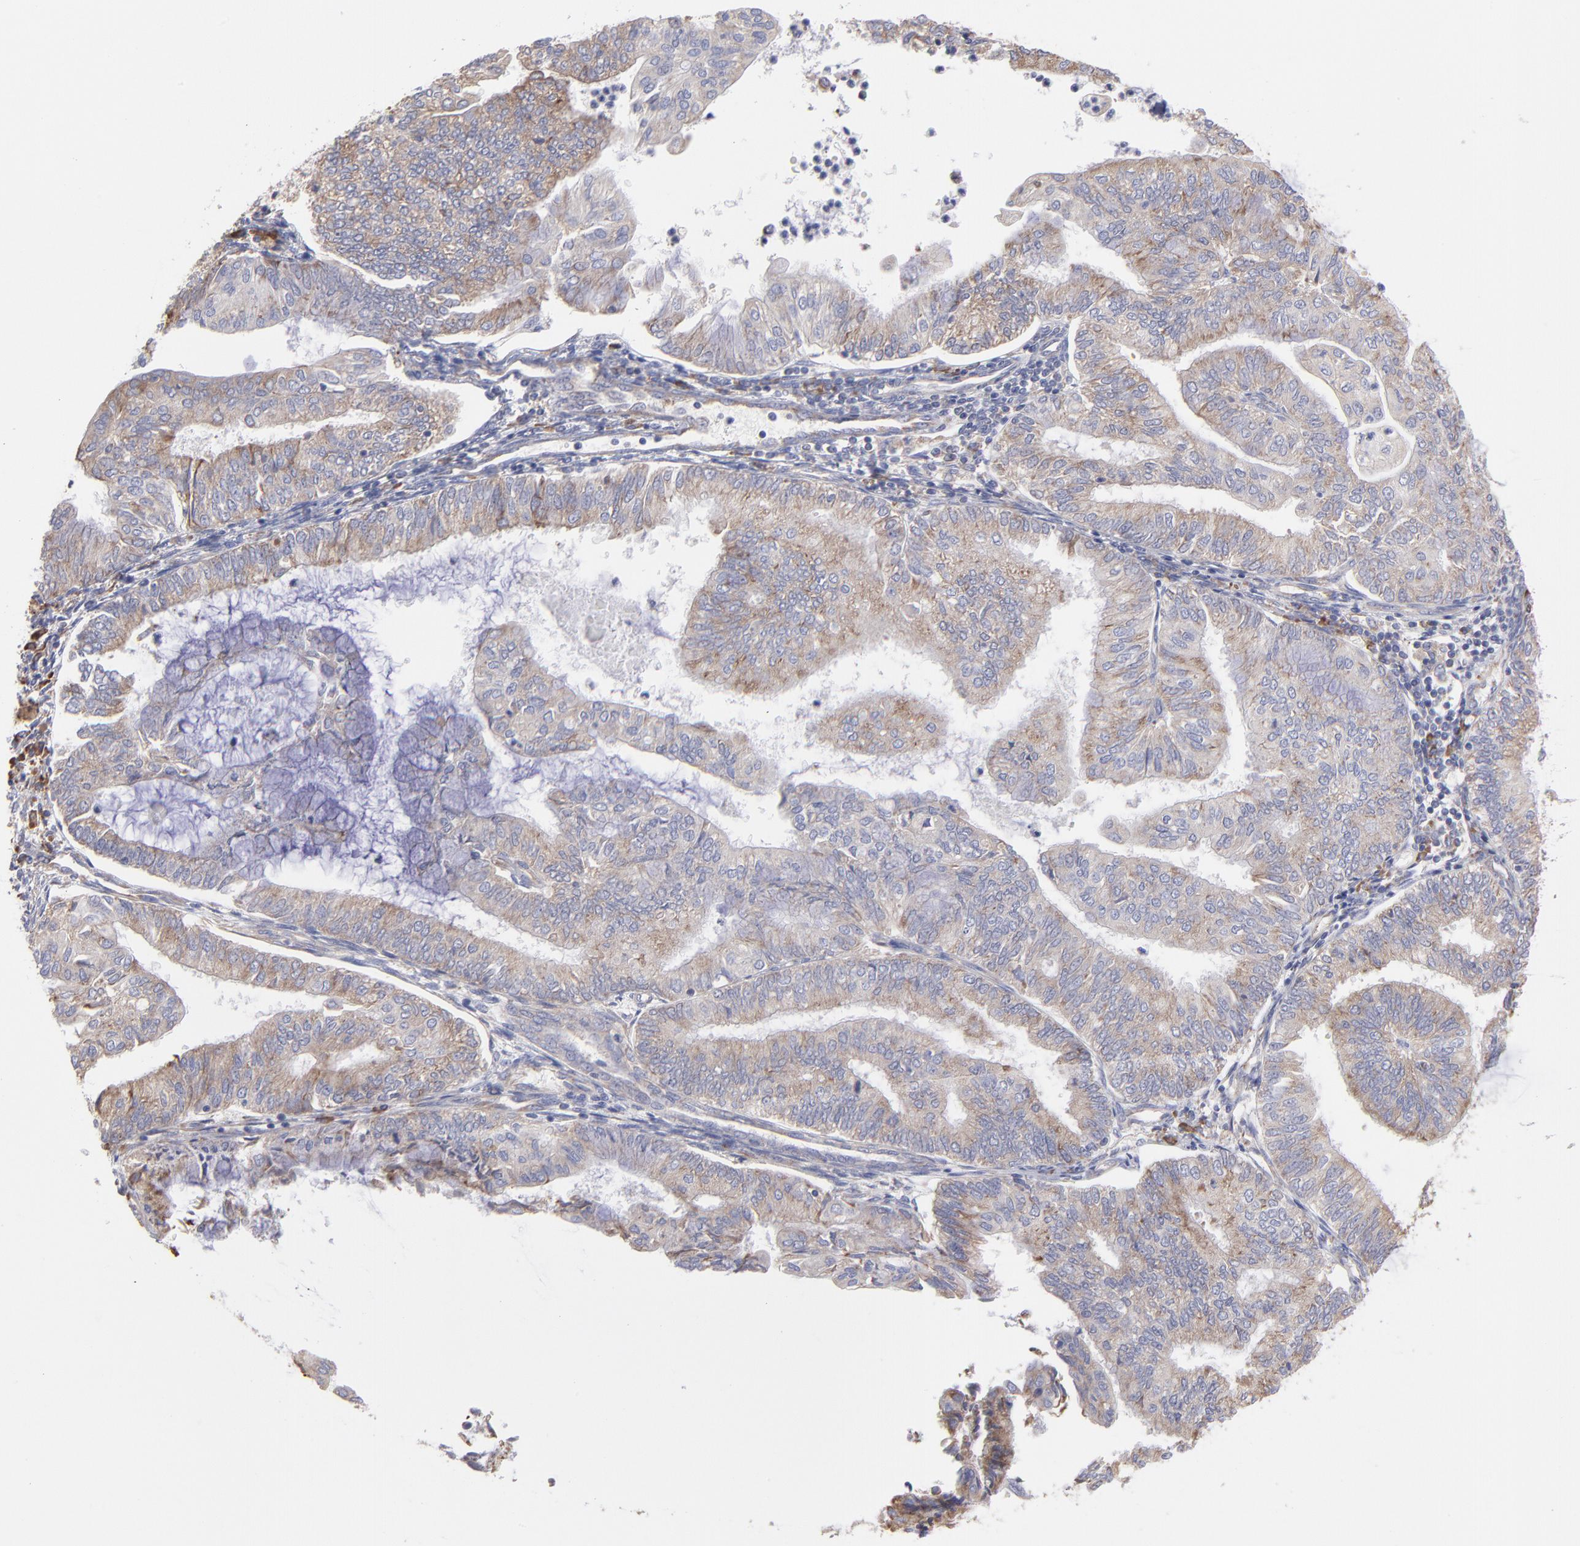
{"staining": {"intensity": "weak", "quantity": "25%-75%", "location": "cytoplasmic/membranous"}, "tissue": "endometrial cancer", "cell_type": "Tumor cells", "image_type": "cancer", "snomed": [{"axis": "morphology", "description": "Adenocarcinoma, NOS"}, {"axis": "topography", "description": "Endometrium"}], "caption": "Immunohistochemical staining of human endometrial cancer displays low levels of weak cytoplasmic/membranous positivity in approximately 25%-75% of tumor cells. (Stains: DAB in brown, nuclei in blue, Microscopy: brightfield microscopy at high magnification).", "gene": "RPLP0", "patient": {"sex": "female", "age": 59}}